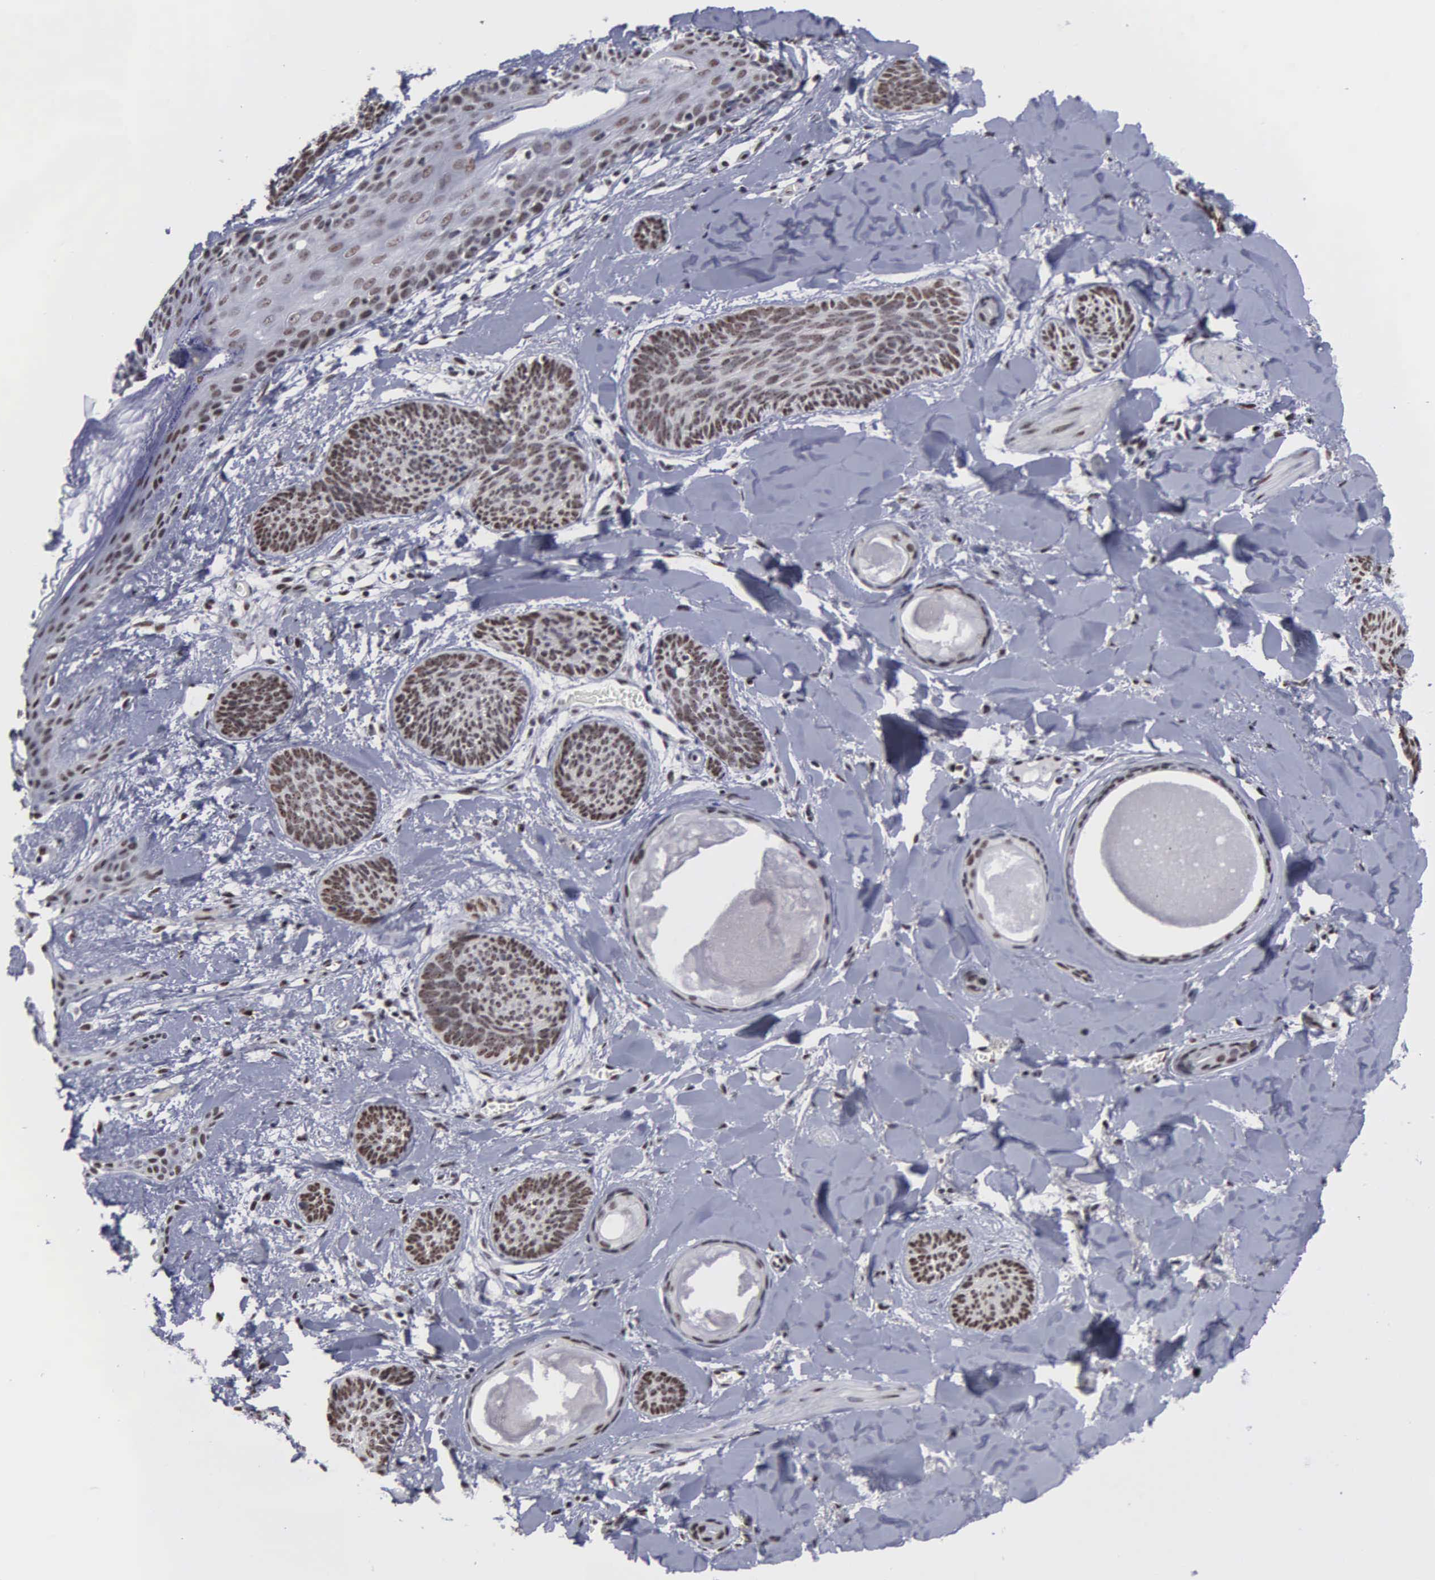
{"staining": {"intensity": "moderate", "quantity": ">75%", "location": "nuclear"}, "tissue": "skin cancer", "cell_type": "Tumor cells", "image_type": "cancer", "snomed": [{"axis": "morphology", "description": "Basal cell carcinoma"}, {"axis": "topography", "description": "Skin"}], "caption": "A high-resolution image shows immunohistochemistry staining of basal cell carcinoma (skin), which reveals moderate nuclear staining in approximately >75% of tumor cells.", "gene": "KIAA0586", "patient": {"sex": "female", "age": 81}}